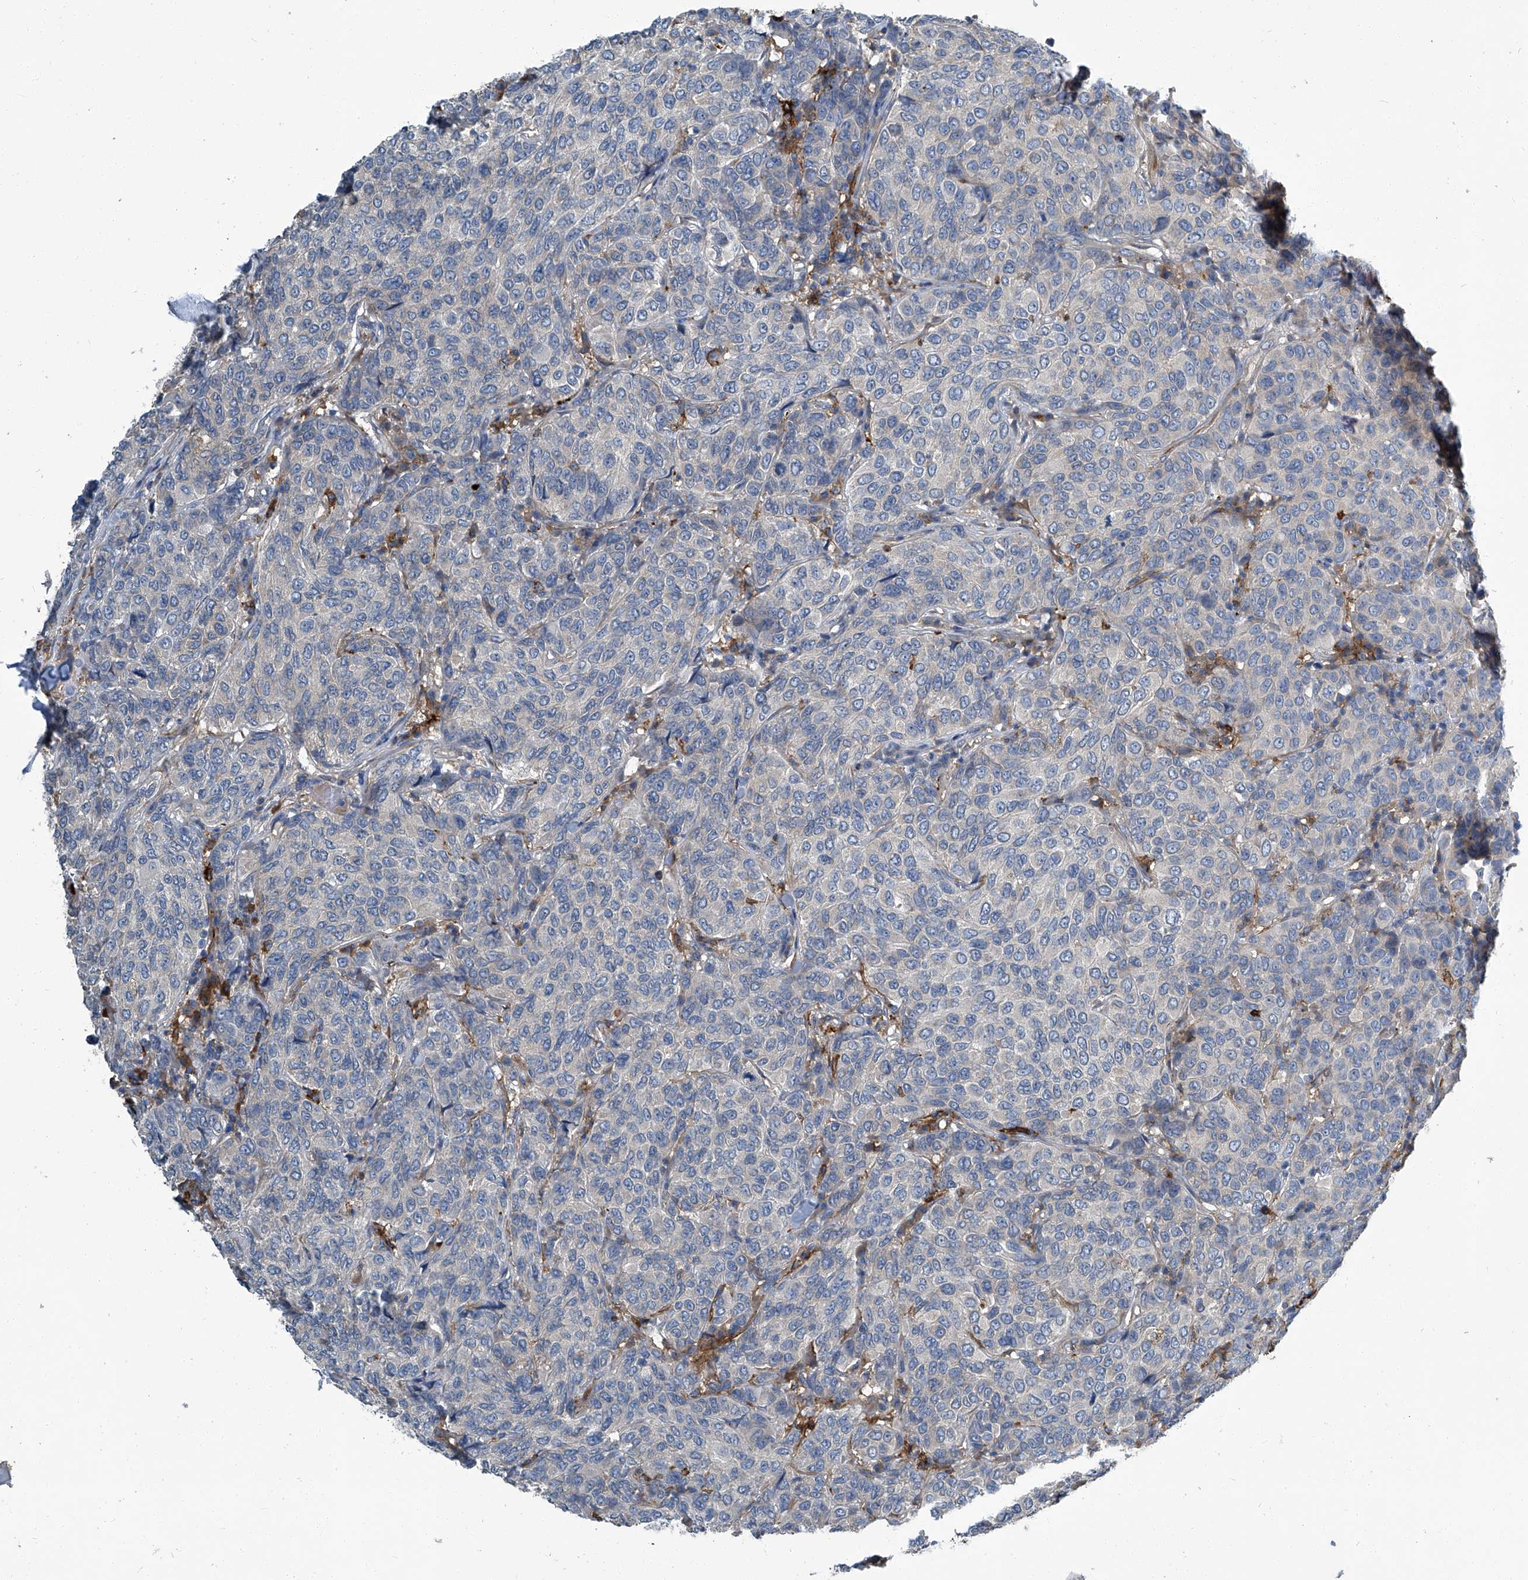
{"staining": {"intensity": "negative", "quantity": "none", "location": "none"}, "tissue": "breast cancer", "cell_type": "Tumor cells", "image_type": "cancer", "snomed": [{"axis": "morphology", "description": "Duct carcinoma"}, {"axis": "topography", "description": "Breast"}], "caption": "An IHC histopathology image of invasive ductal carcinoma (breast) is shown. There is no staining in tumor cells of invasive ductal carcinoma (breast).", "gene": "FAM167A", "patient": {"sex": "female", "age": 55}}